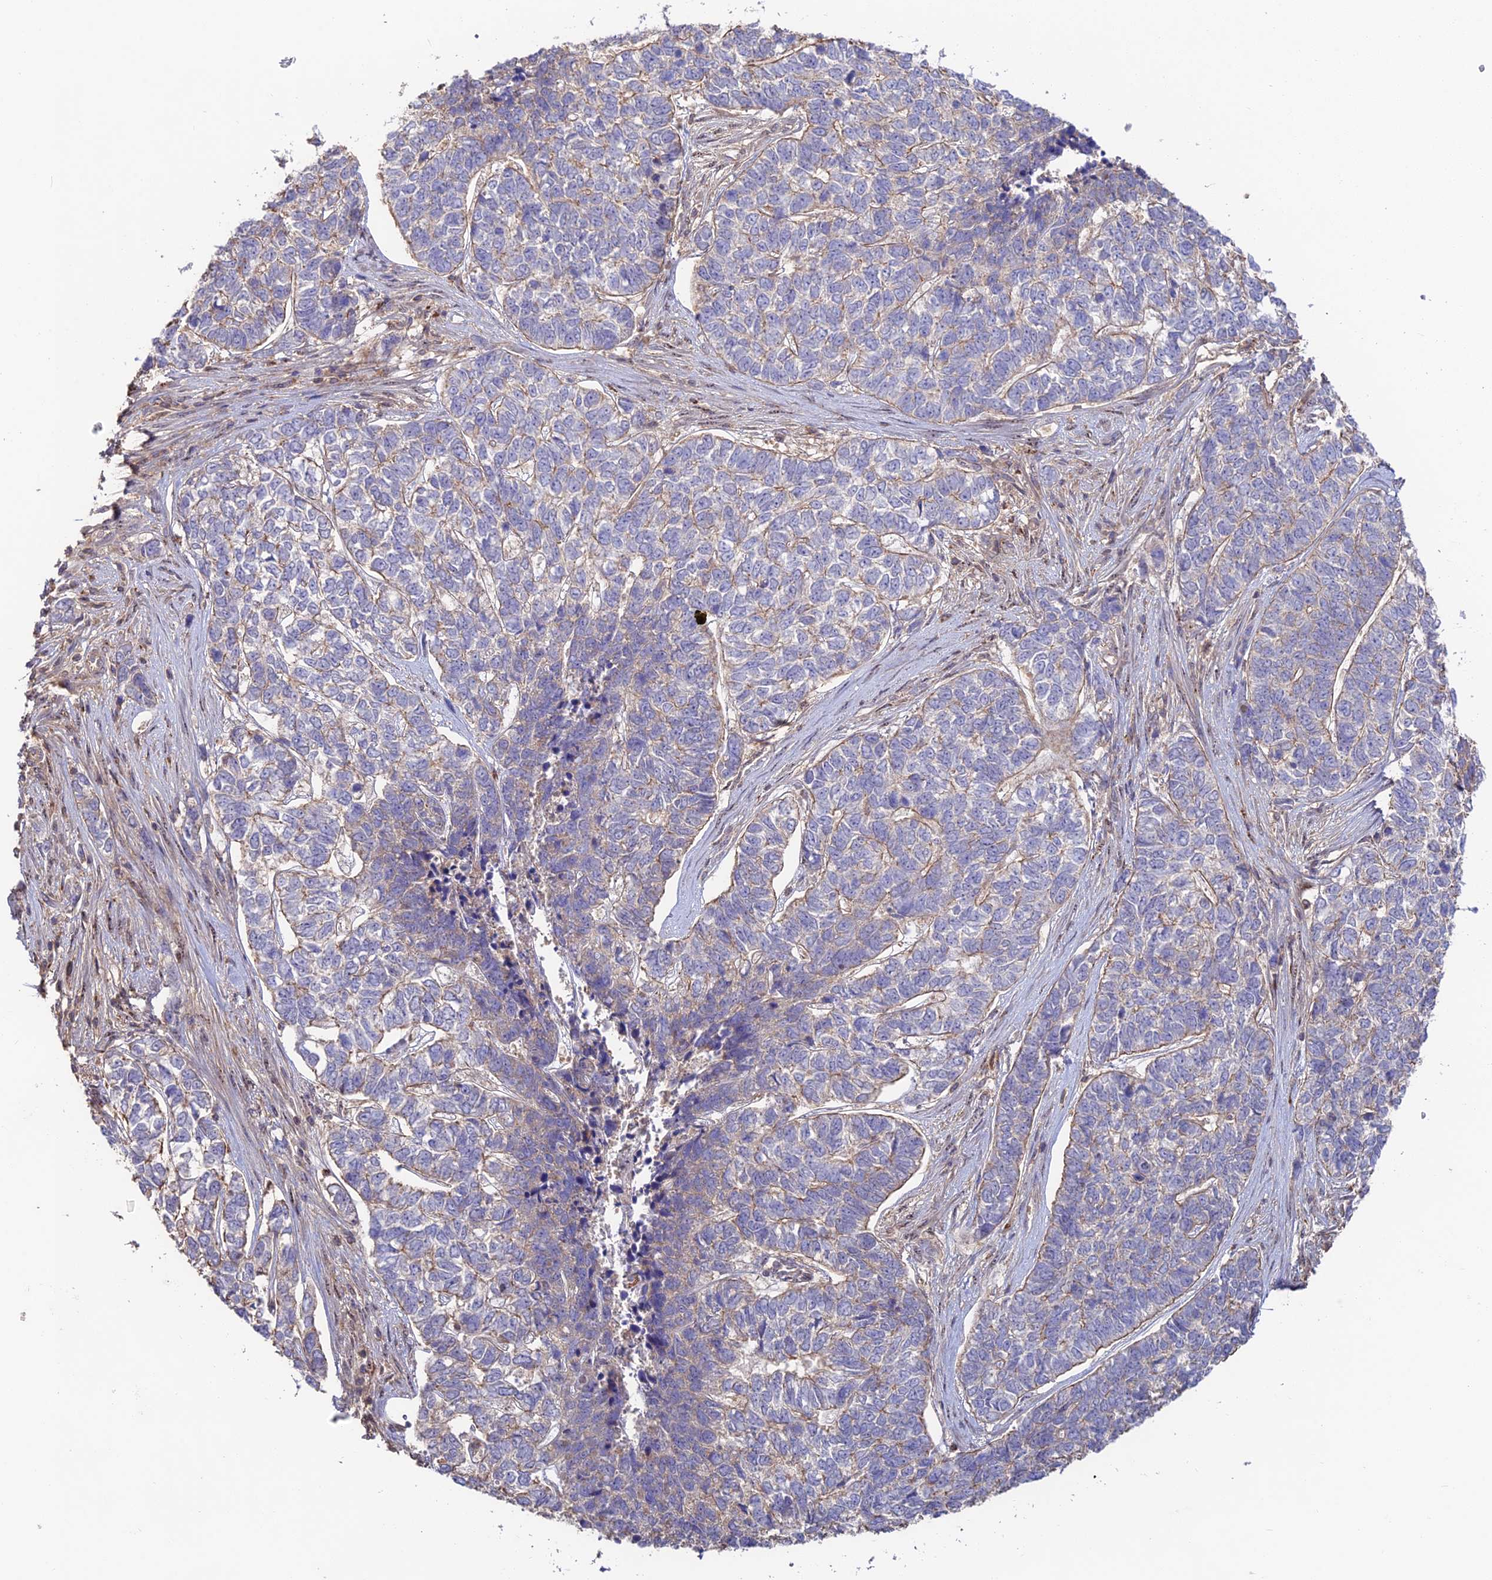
{"staining": {"intensity": "negative", "quantity": "none", "location": "none"}, "tissue": "skin cancer", "cell_type": "Tumor cells", "image_type": "cancer", "snomed": [{"axis": "morphology", "description": "Basal cell carcinoma"}, {"axis": "topography", "description": "Skin"}], "caption": "Immunohistochemical staining of skin cancer reveals no significant positivity in tumor cells. (DAB (3,3'-diaminobenzidine) immunohistochemistry (IHC) with hematoxylin counter stain).", "gene": "CLCF1", "patient": {"sex": "female", "age": 65}}